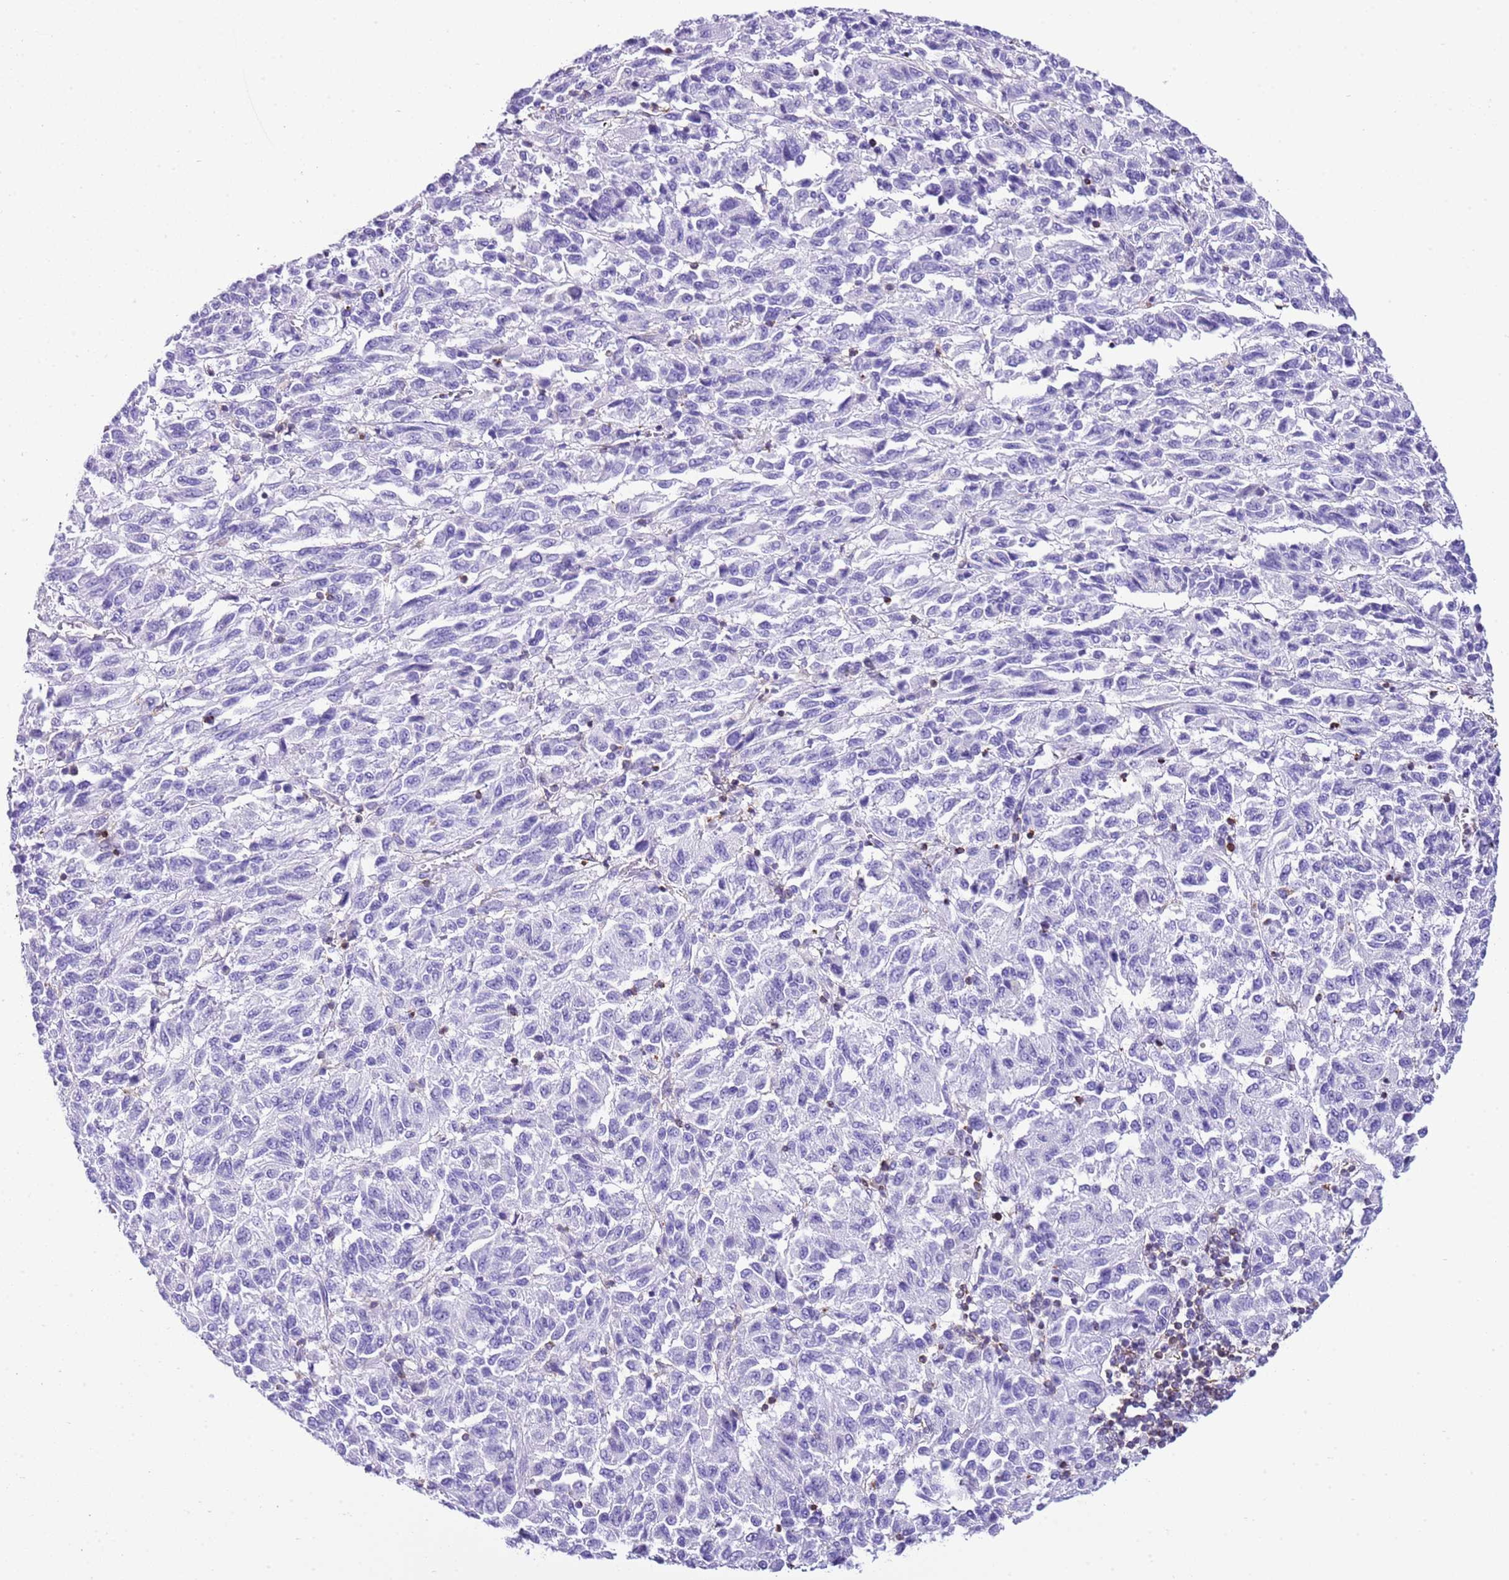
{"staining": {"intensity": "negative", "quantity": "none", "location": "none"}, "tissue": "melanoma", "cell_type": "Tumor cells", "image_type": "cancer", "snomed": [{"axis": "morphology", "description": "Malignant melanoma, Metastatic site"}, {"axis": "topography", "description": "Lung"}], "caption": "Immunohistochemistry (IHC) micrograph of neoplastic tissue: malignant melanoma (metastatic site) stained with DAB (3,3'-diaminobenzidine) displays no significant protein staining in tumor cells.", "gene": "CNN2", "patient": {"sex": "male", "age": 64}}